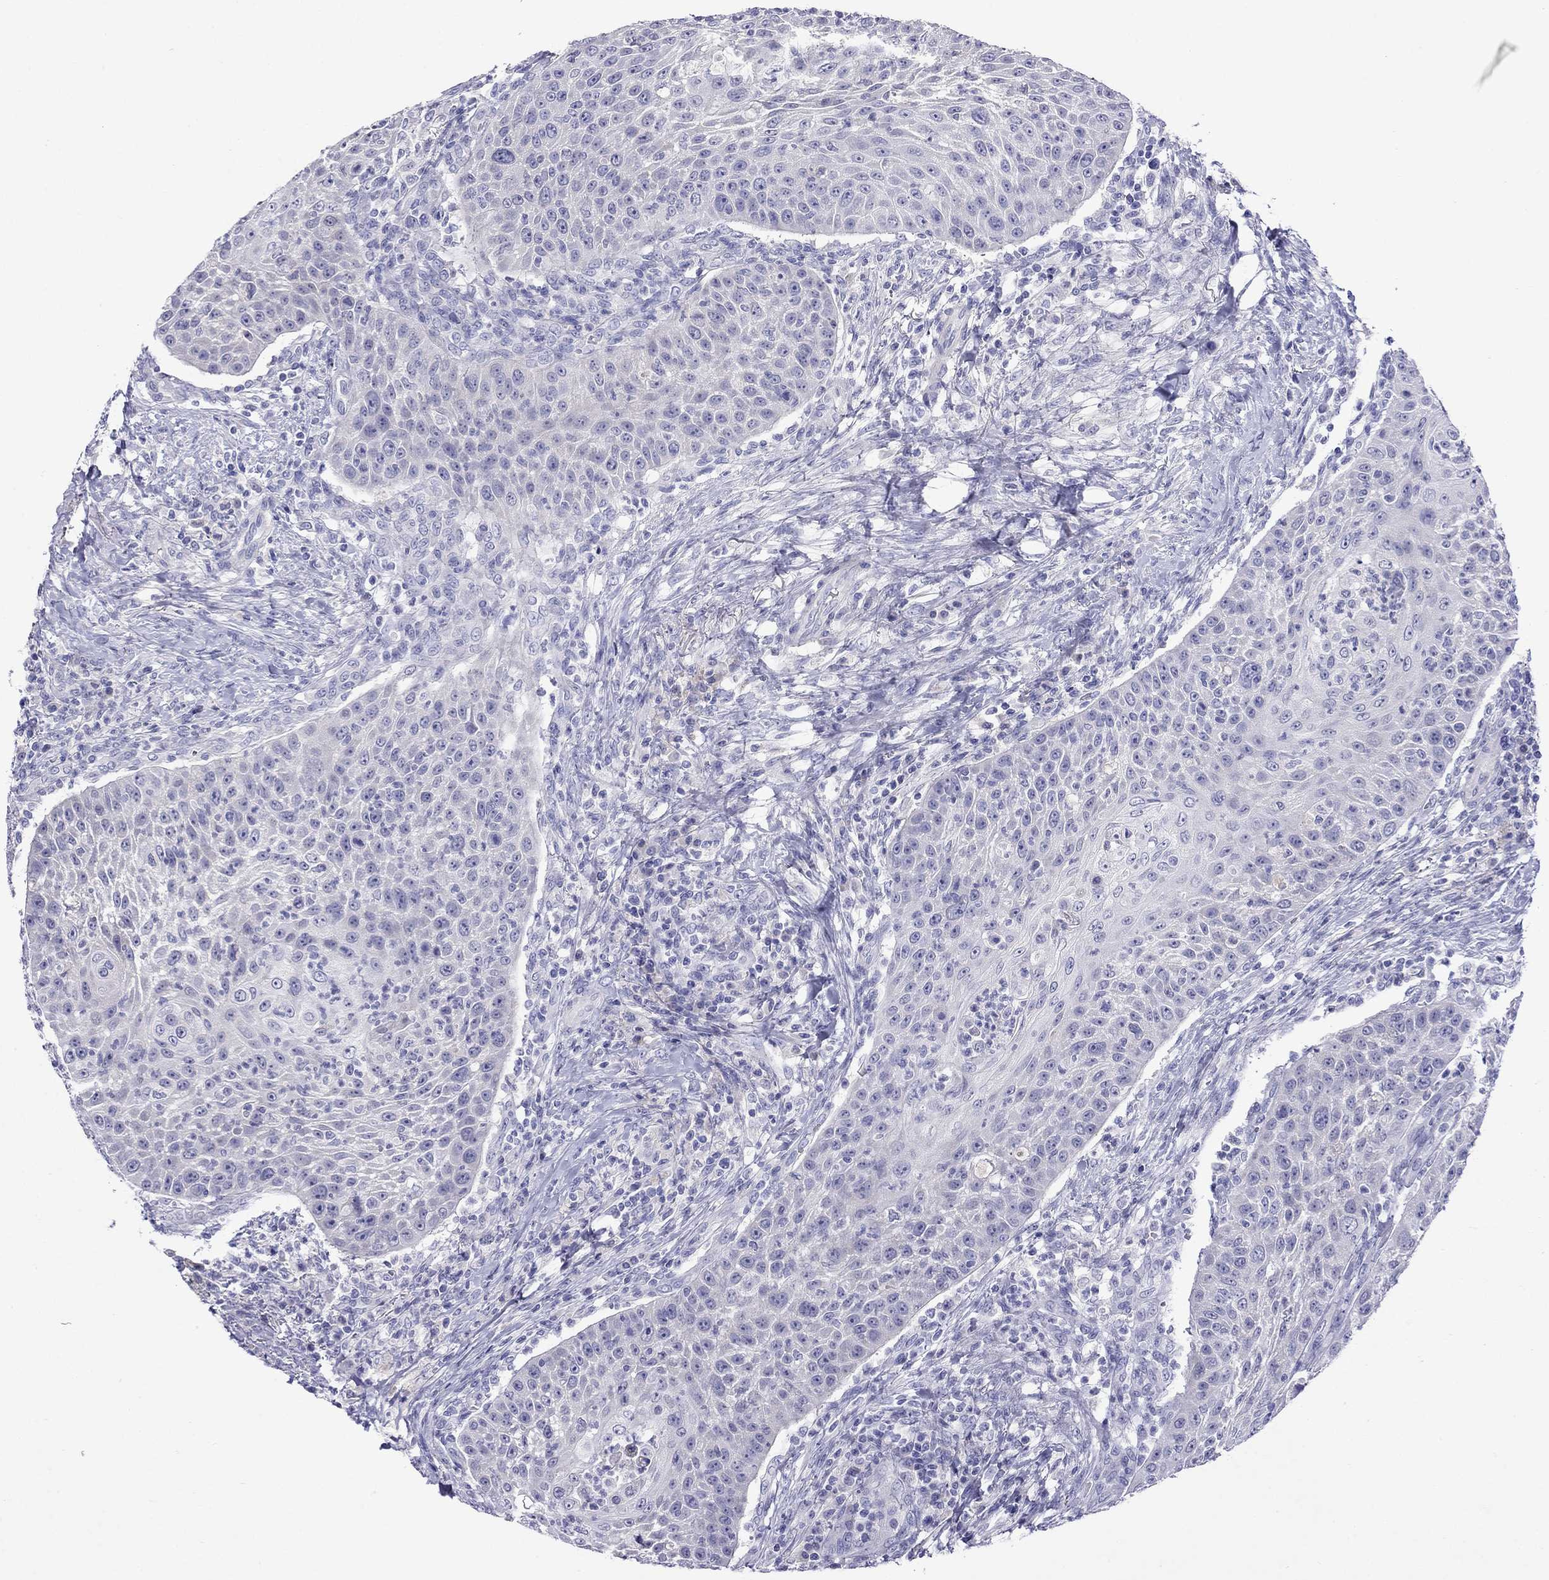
{"staining": {"intensity": "negative", "quantity": "none", "location": "none"}, "tissue": "head and neck cancer", "cell_type": "Tumor cells", "image_type": "cancer", "snomed": [{"axis": "morphology", "description": "Squamous cell carcinoma, NOS"}, {"axis": "topography", "description": "Head-Neck"}], "caption": "An IHC image of squamous cell carcinoma (head and neck) is shown. There is no staining in tumor cells of squamous cell carcinoma (head and neck). Brightfield microscopy of immunohistochemistry stained with DAB (3,3'-diaminobenzidine) (brown) and hematoxylin (blue), captured at high magnification.", "gene": "GNAT3", "patient": {"sex": "male", "age": 69}}